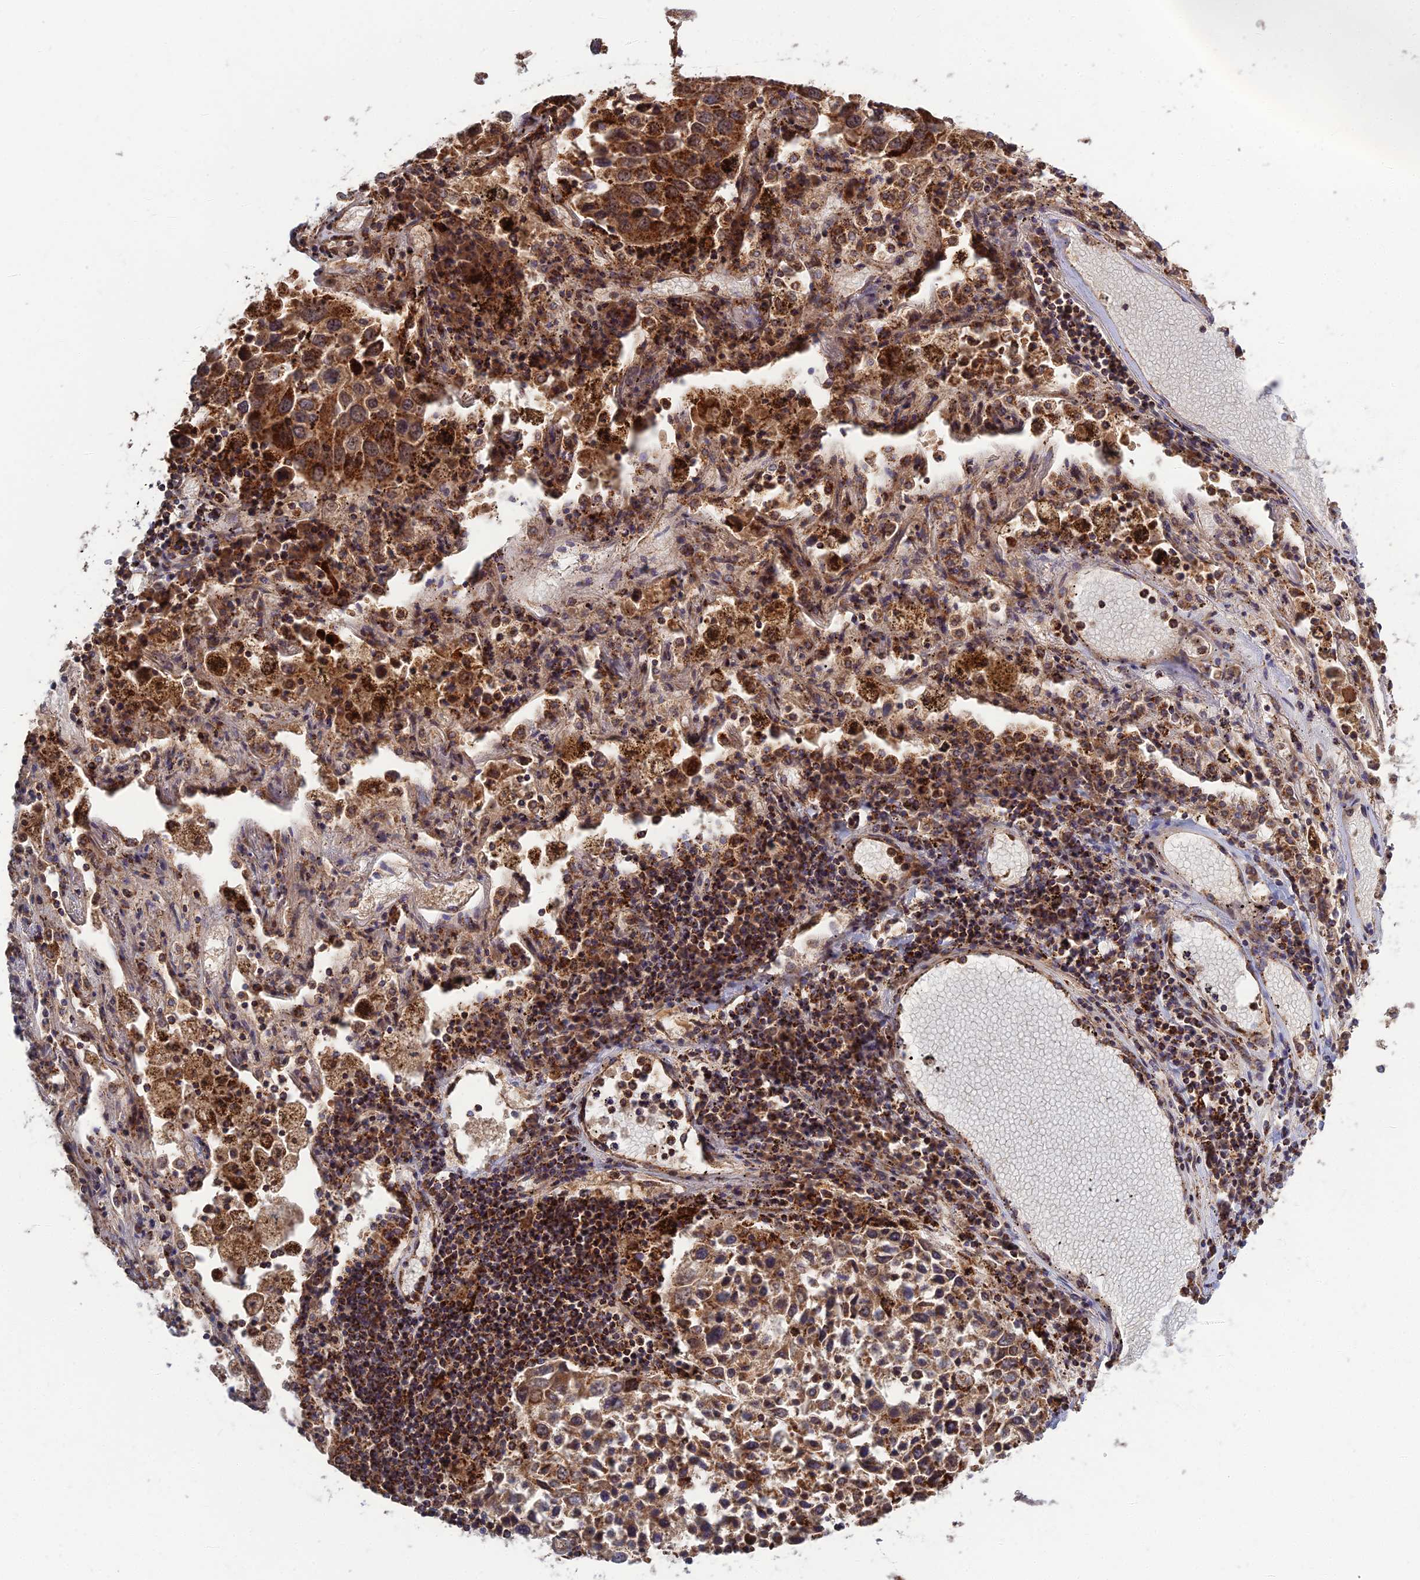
{"staining": {"intensity": "strong", "quantity": ">75%", "location": "nuclear"}, "tissue": "lung cancer", "cell_type": "Tumor cells", "image_type": "cancer", "snomed": [{"axis": "morphology", "description": "Squamous cell carcinoma, NOS"}, {"axis": "topography", "description": "Lung"}], "caption": "There is high levels of strong nuclear expression in tumor cells of lung cancer, as demonstrated by immunohistochemical staining (brown color).", "gene": "RIC8B", "patient": {"sex": "male", "age": 65}}